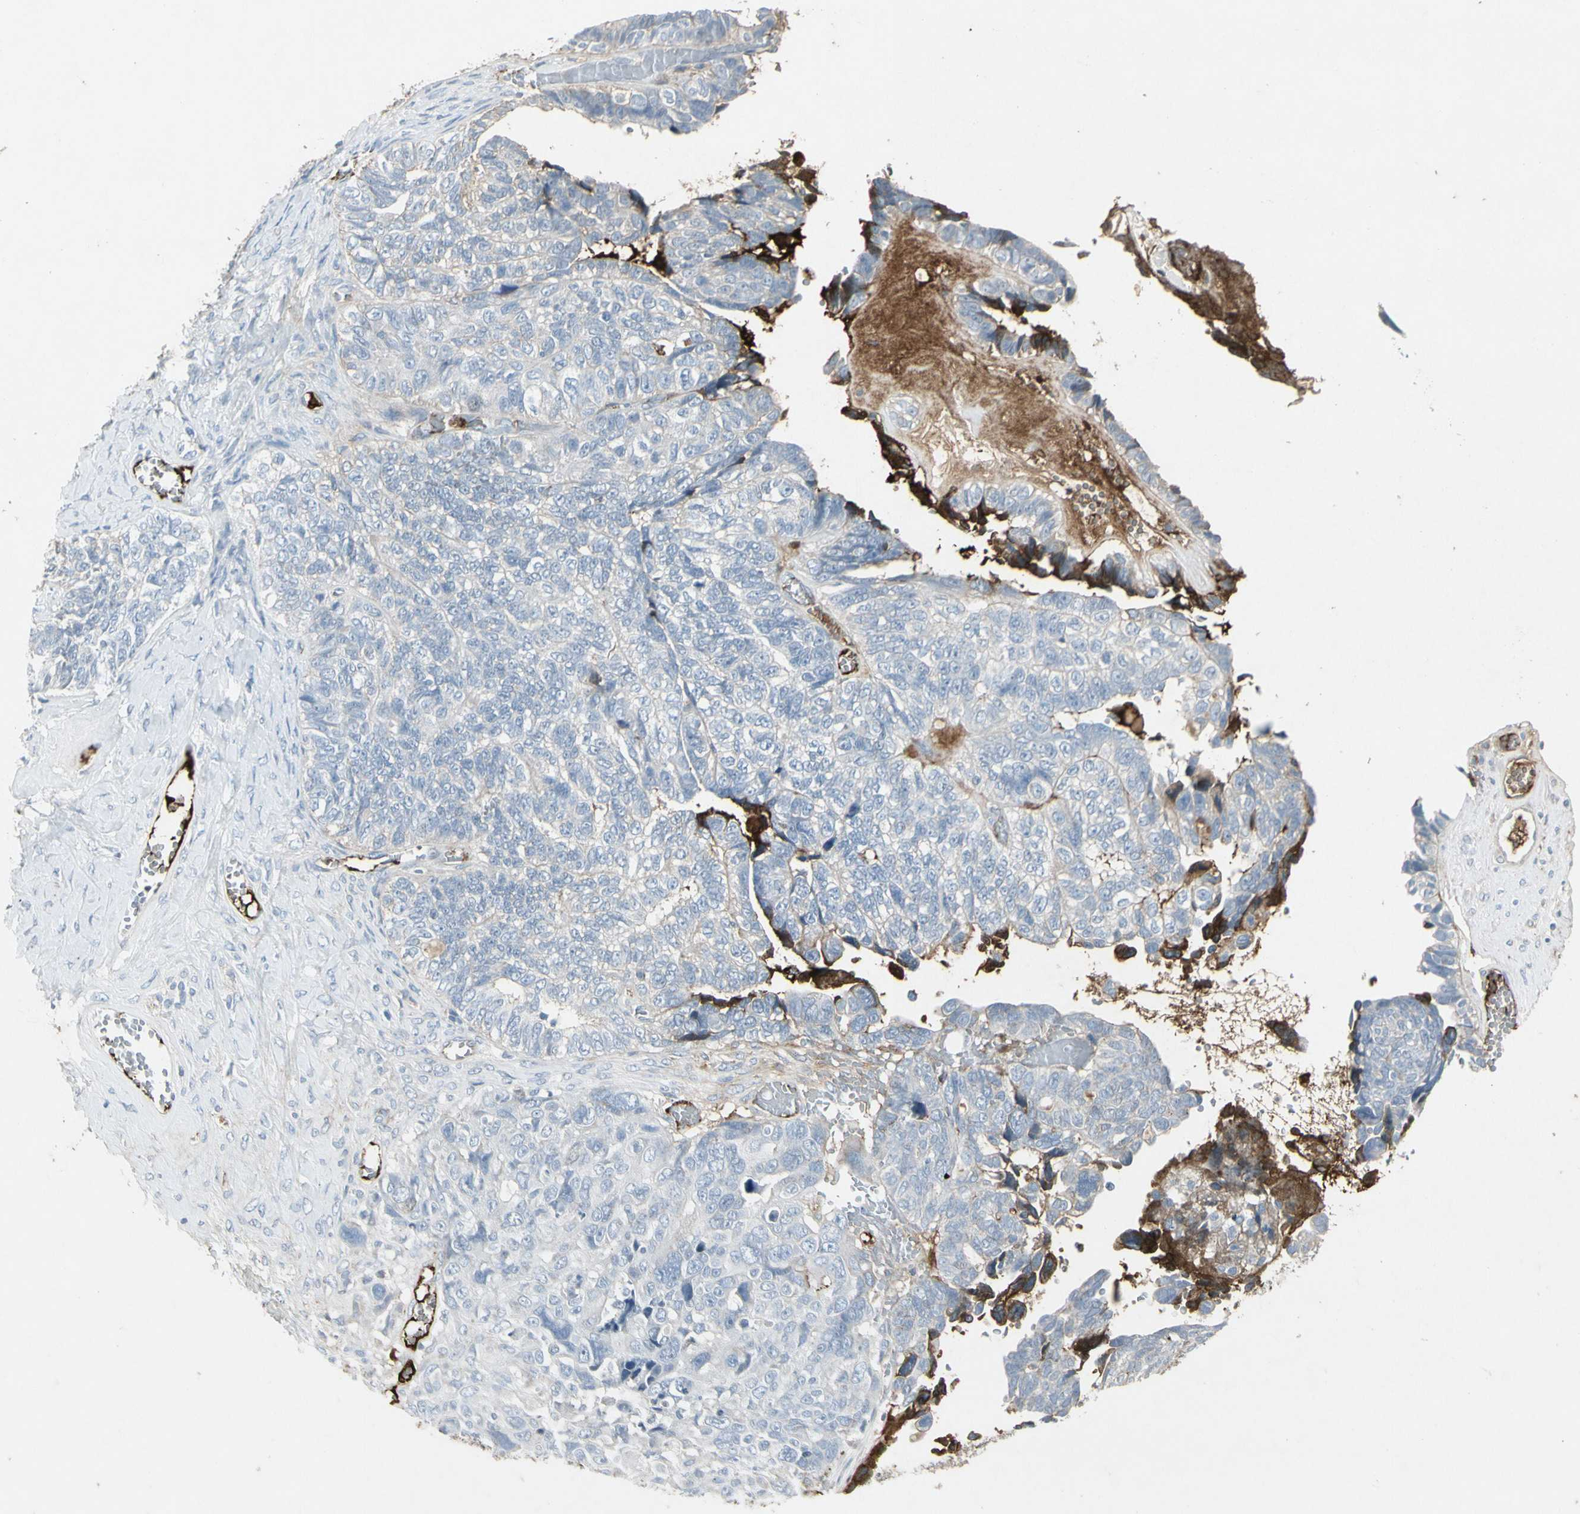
{"staining": {"intensity": "strong", "quantity": "<25%", "location": "cytoplasmic/membranous"}, "tissue": "ovarian cancer", "cell_type": "Tumor cells", "image_type": "cancer", "snomed": [{"axis": "morphology", "description": "Cystadenocarcinoma, serous, NOS"}, {"axis": "topography", "description": "Ovary"}], "caption": "Immunohistochemical staining of human ovarian serous cystadenocarcinoma reveals medium levels of strong cytoplasmic/membranous protein staining in about <25% of tumor cells.", "gene": "IGHM", "patient": {"sex": "female", "age": 79}}